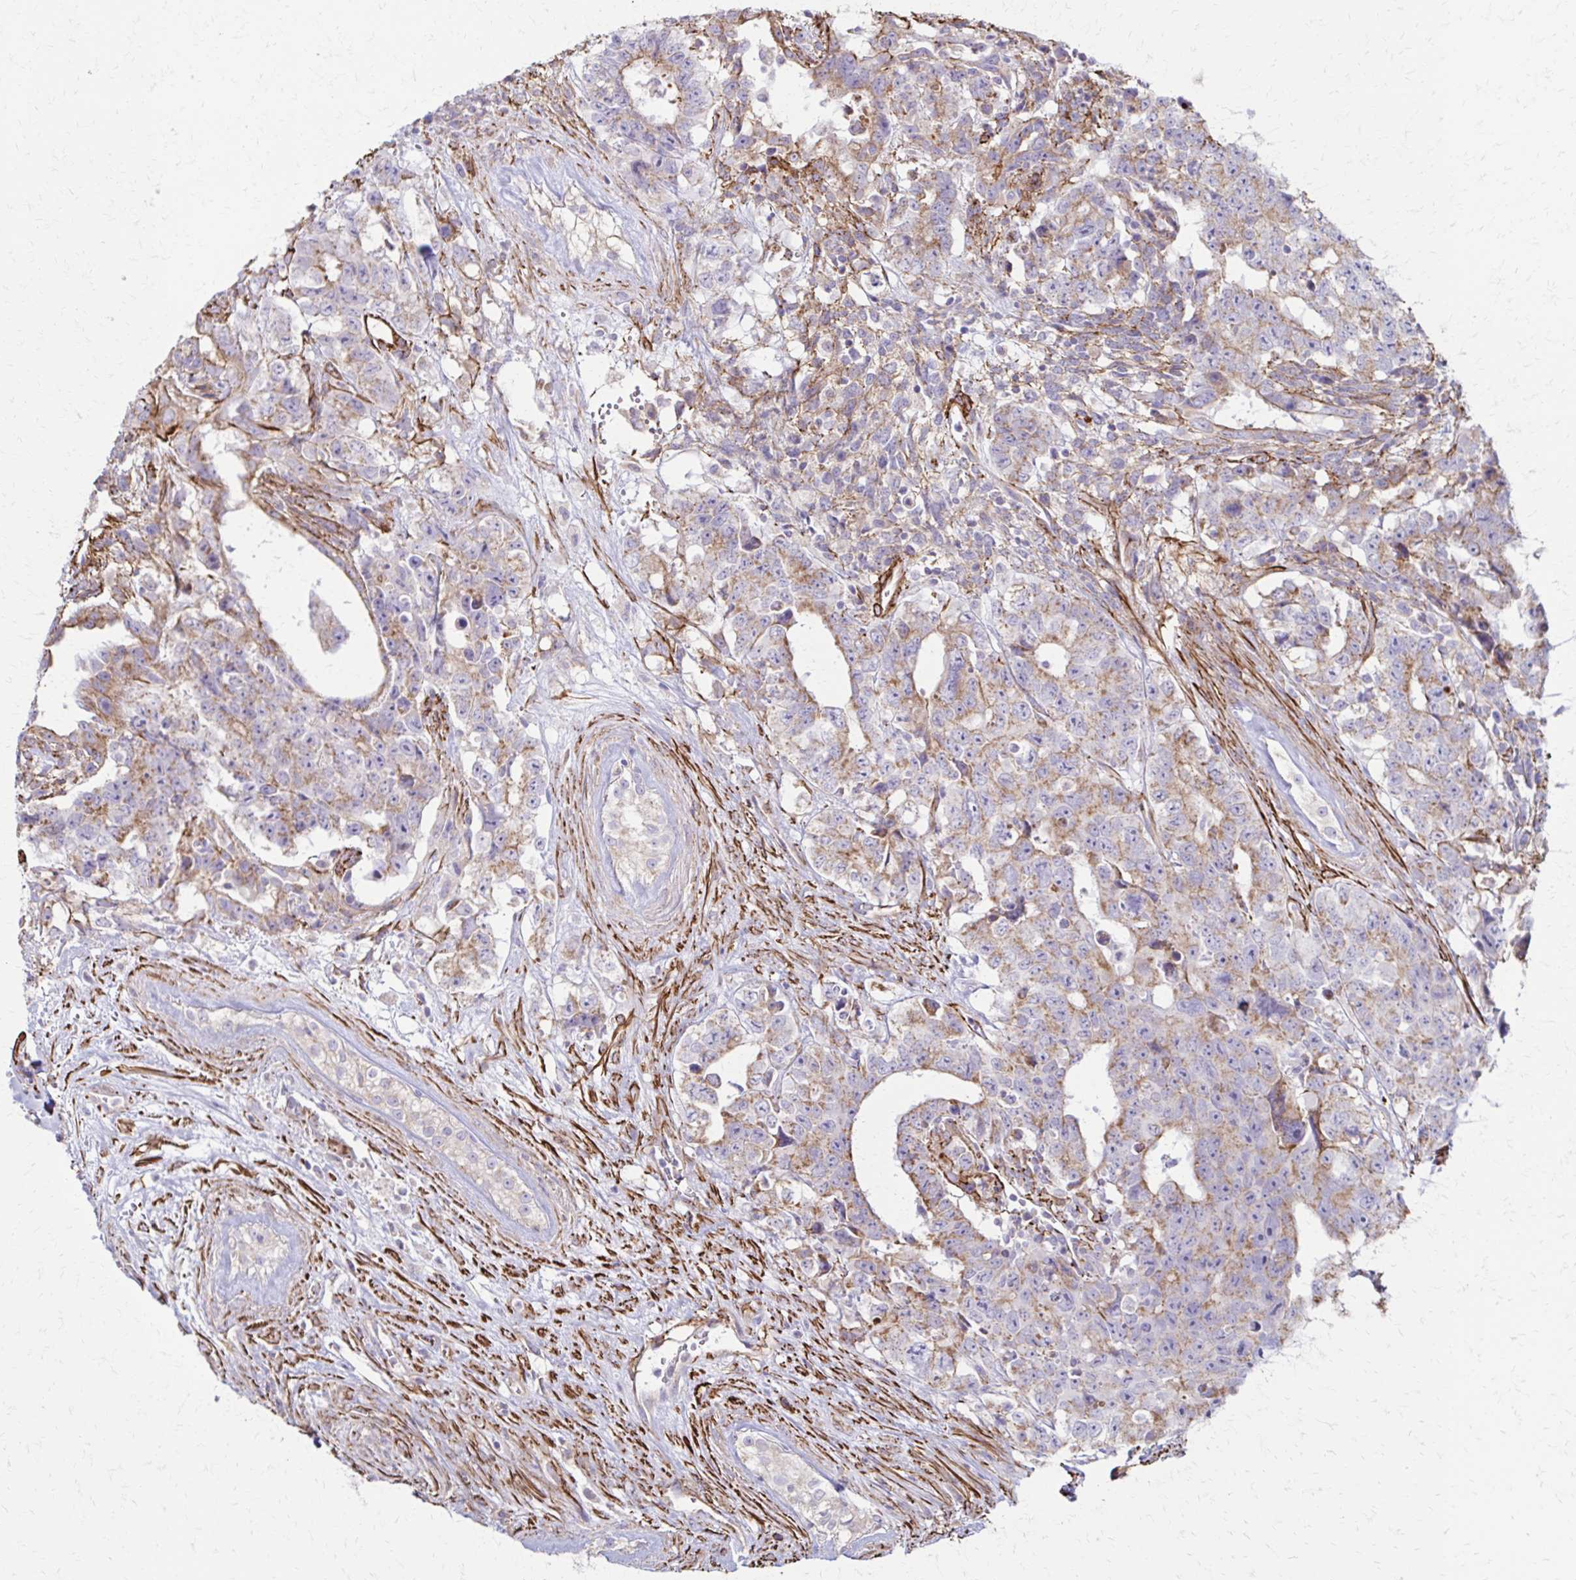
{"staining": {"intensity": "weak", "quantity": "25%-75%", "location": "cytoplasmic/membranous"}, "tissue": "testis cancer", "cell_type": "Tumor cells", "image_type": "cancer", "snomed": [{"axis": "morphology", "description": "Carcinoma, Embryonal, NOS"}, {"axis": "topography", "description": "Testis"}], "caption": "An image of human embryonal carcinoma (testis) stained for a protein displays weak cytoplasmic/membranous brown staining in tumor cells. The staining is performed using DAB brown chromogen to label protein expression. The nuclei are counter-stained blue using hematoxylin.", "gene": "TIMMDC1", "patient": {"sex": "male", "age": 24}}